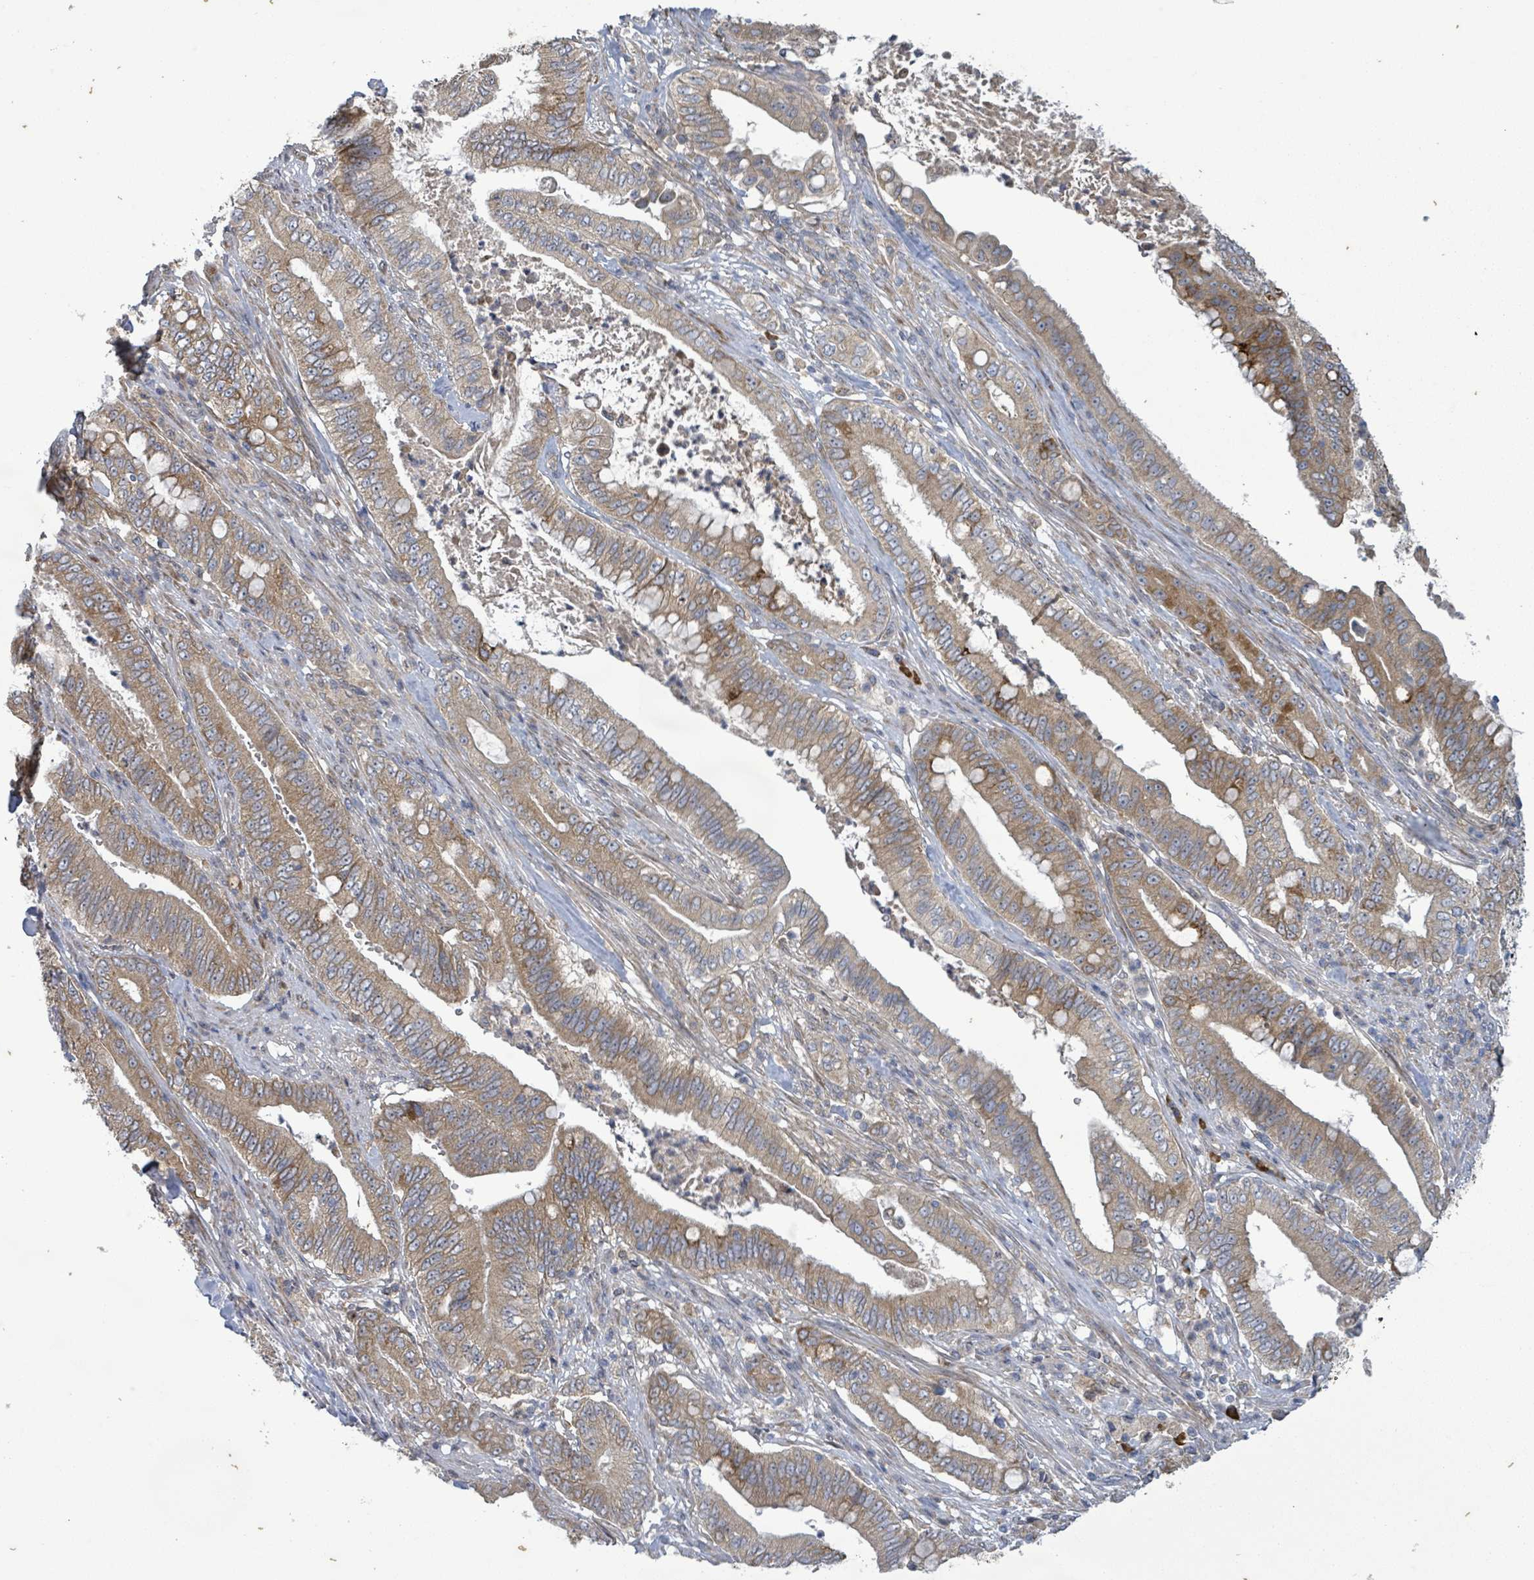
{"staining": {"intensity": "weak", "quantity": ">75%", "location": "cytoplasmic/membranous"}, "tissue": "pancreatic cancer", "cell_type": "Tumor cells", "image_type": "cancer", "snomed": [{"axis": "morphology", "description": "Adenocarcinoma, NOS"}, {"axis": "topography", "description": "Pancreas"}], "caption": "An image of pancreatic cancer (adenocarcinoma) stained for a protein demonstrates weak cytoplasmic/membranous brown staining in tumor cells.", "gene": "ATP13A1", "patient": {"sex": "male", "age": 71}}